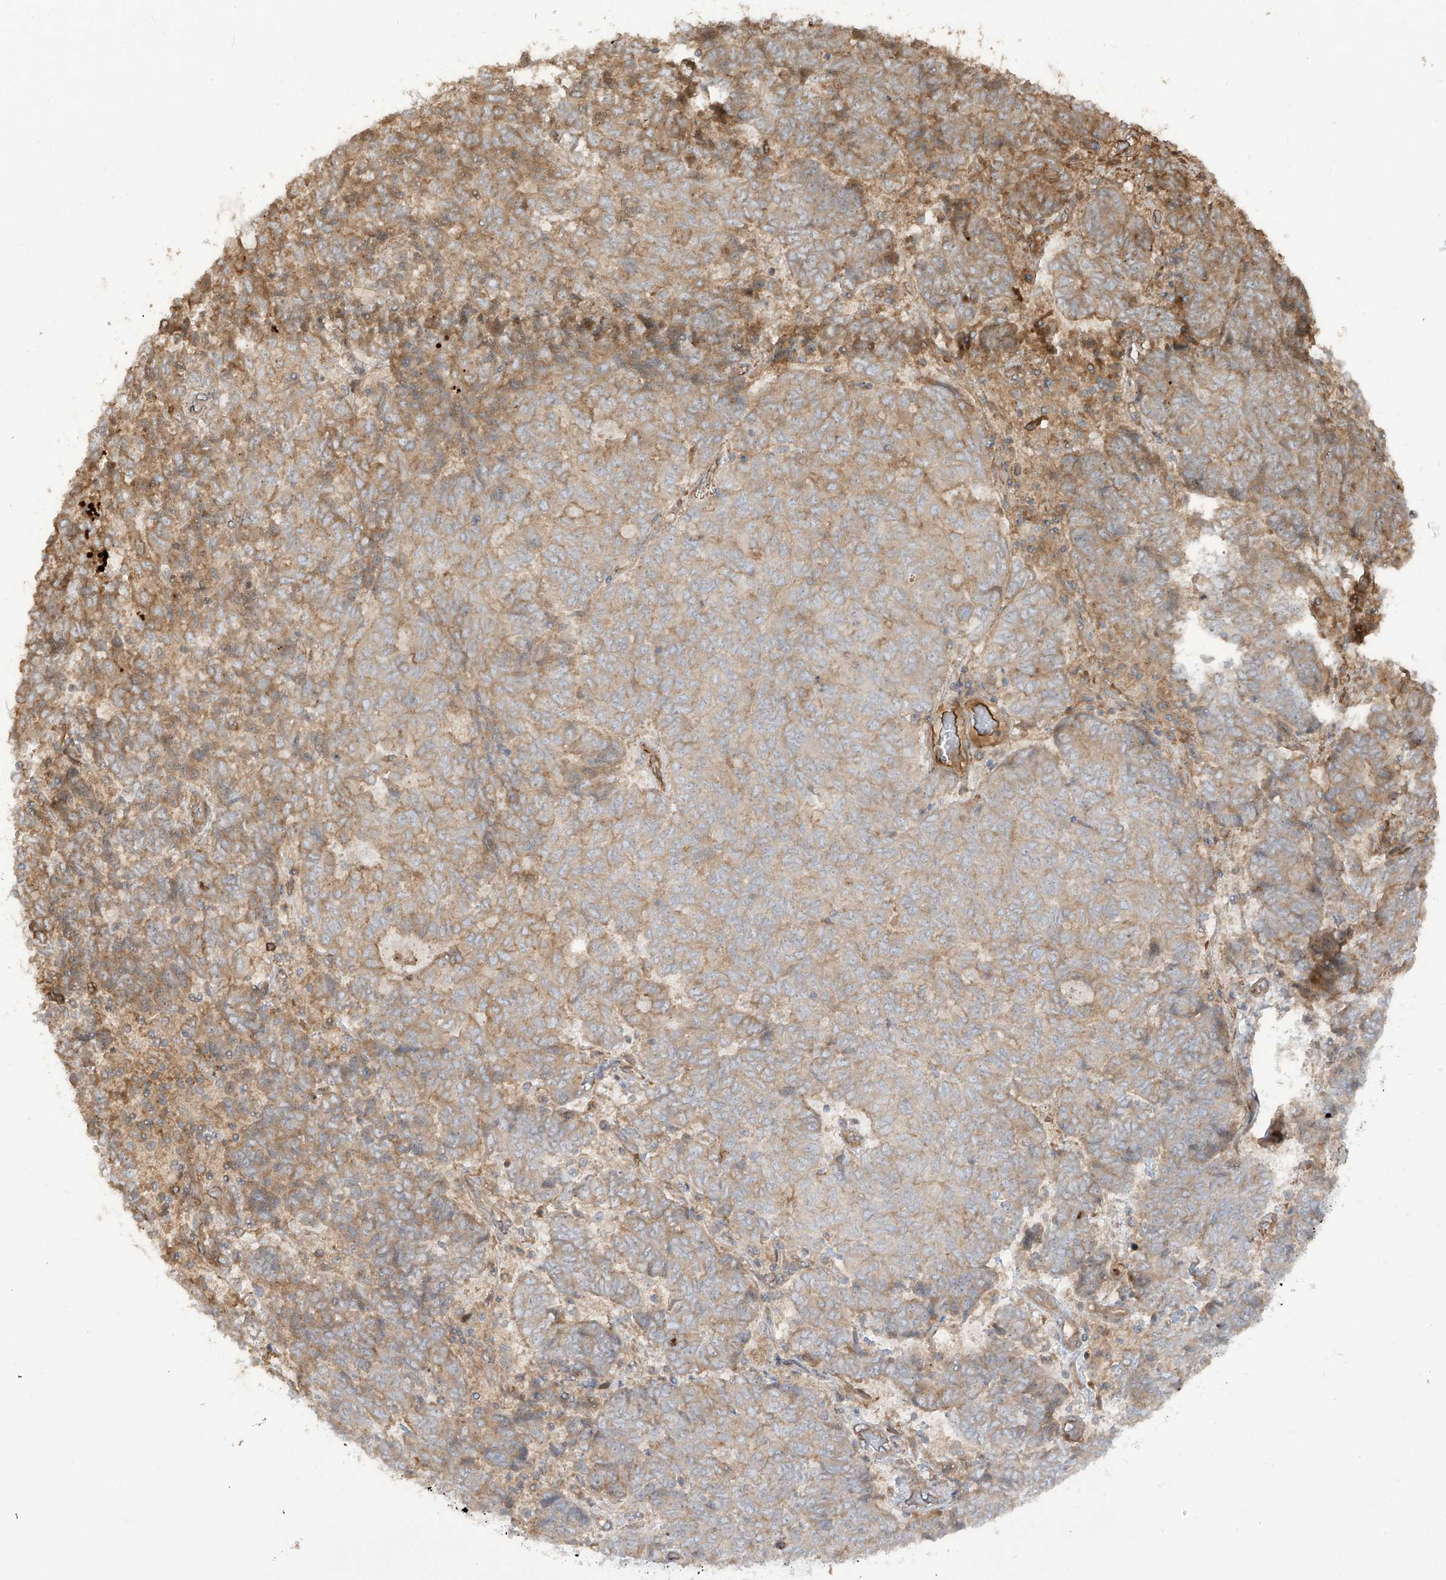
{"staining": {"intensity": "moderate", "quantity": "25%-75%", "location": "cytoplasmic/membranous"}, "tissue": "endometrial cancer", "cell_type": "Tumor cells", "image_type": "cancer", "snomed": [{"axis": "morphology", "description": "Adenocarcinoma, NOS"}, {"axis": "topography", "description": "Endometrium"}], "caption": "High-power microscopy captured an immunohistochemistry (IHC) photomicrograph of endometrial cancer (adenocarcinoma), revealing moderate cytoplasmic/membranous positivity in about 25%-75% of tumor cells.", "gene": "ENTR1", "patient": {"sex": "female", "age": 80}}